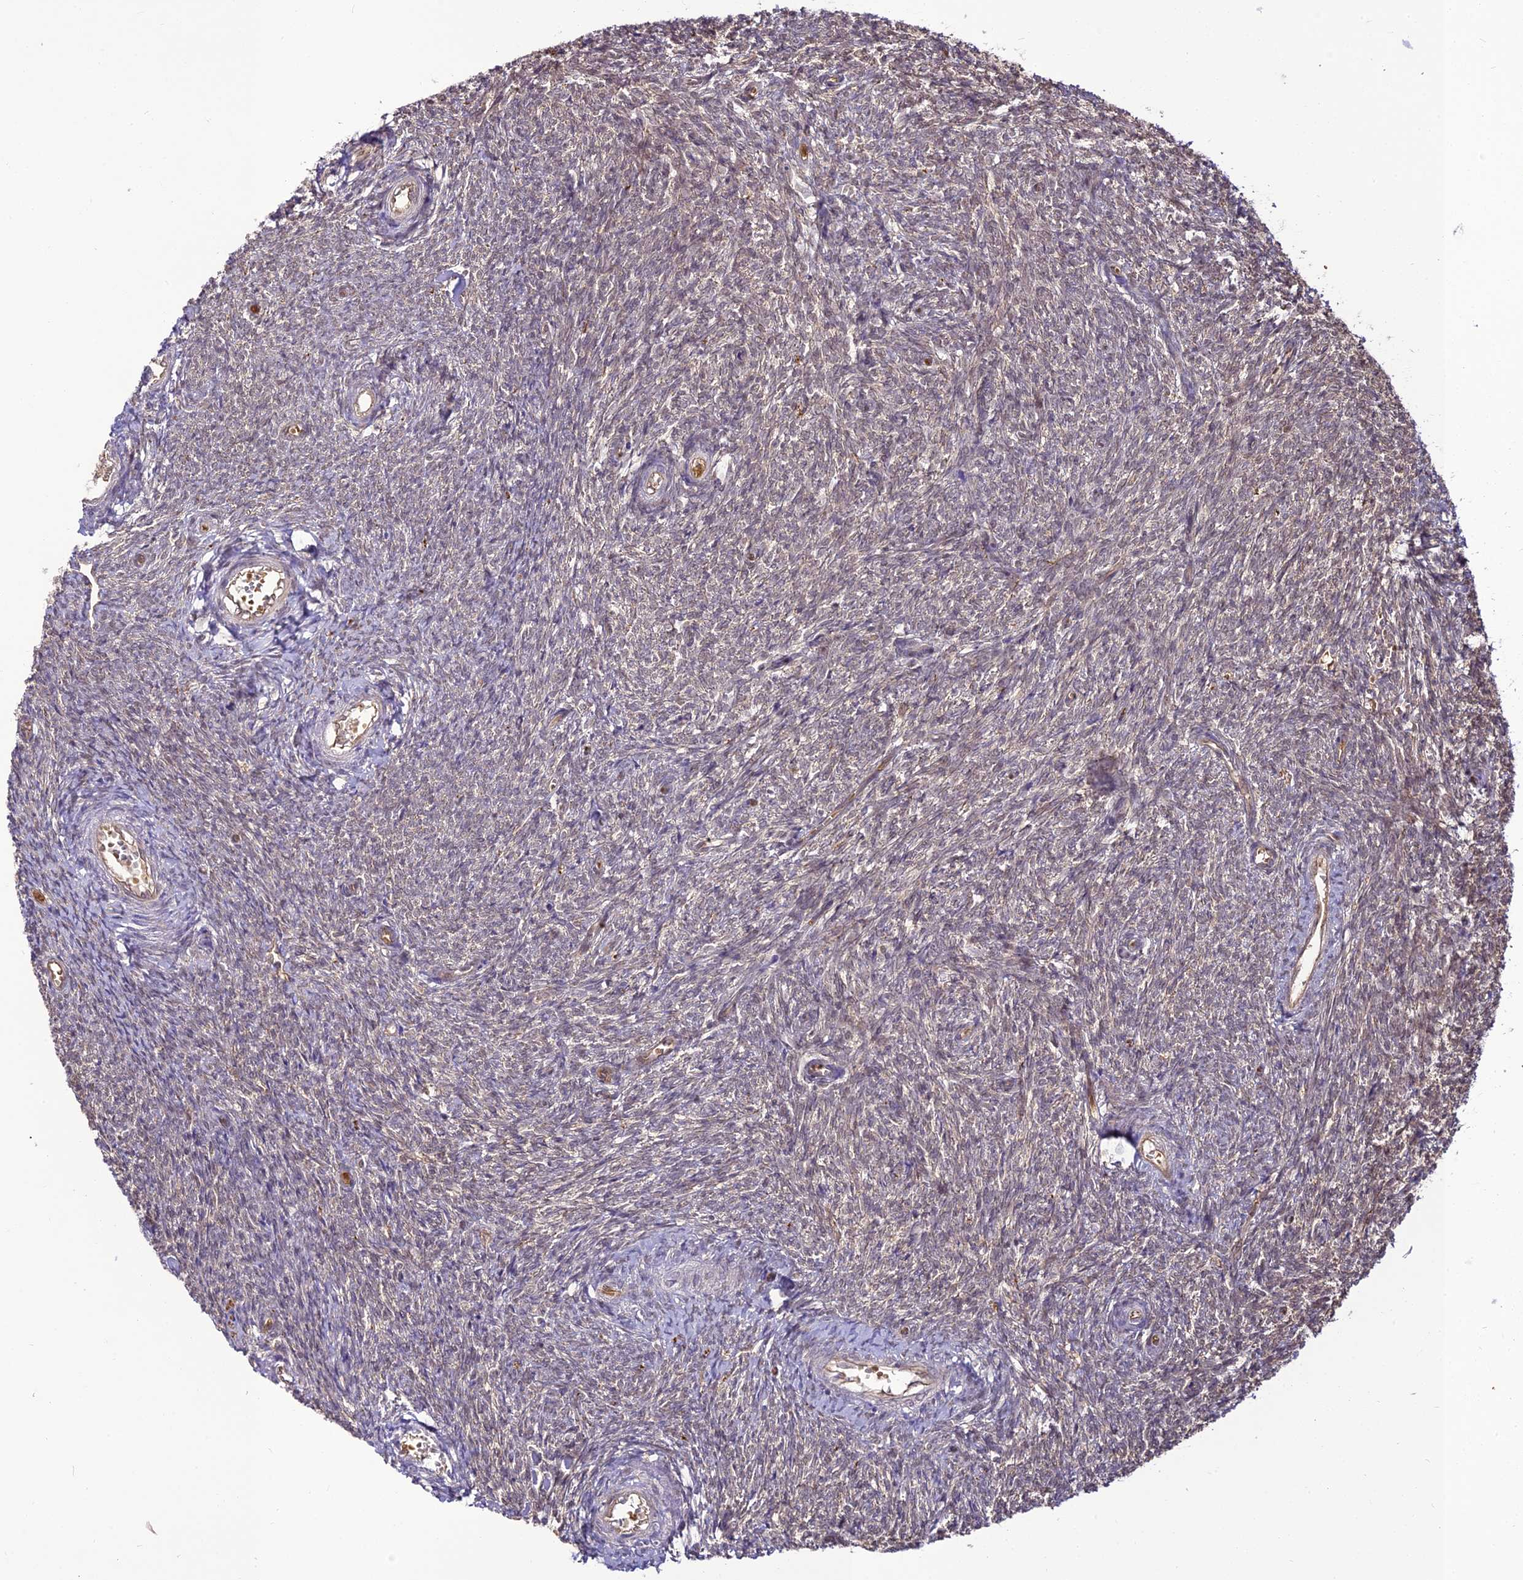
{"staining": {"intensity": "strong", "quantity": ">75%", "location": "cytoplasmic/membranous"}, "tissue": "ovary", "cell_type": "Follicle cells", "image_type": "normal", "snomed": [{"axis": "morphology", "description": "Normal tissue, NOS"}, {"axis": "topography", "description": "Ovary"}], "caption": "Strong cytoplasmic/membranous staining for a protein is appreciated in approximately >75% of follicle cells of unremarkable ovary using IHC.", "gene": "BCDIN3D", "patient": {"sex": "female", "age": 44}}